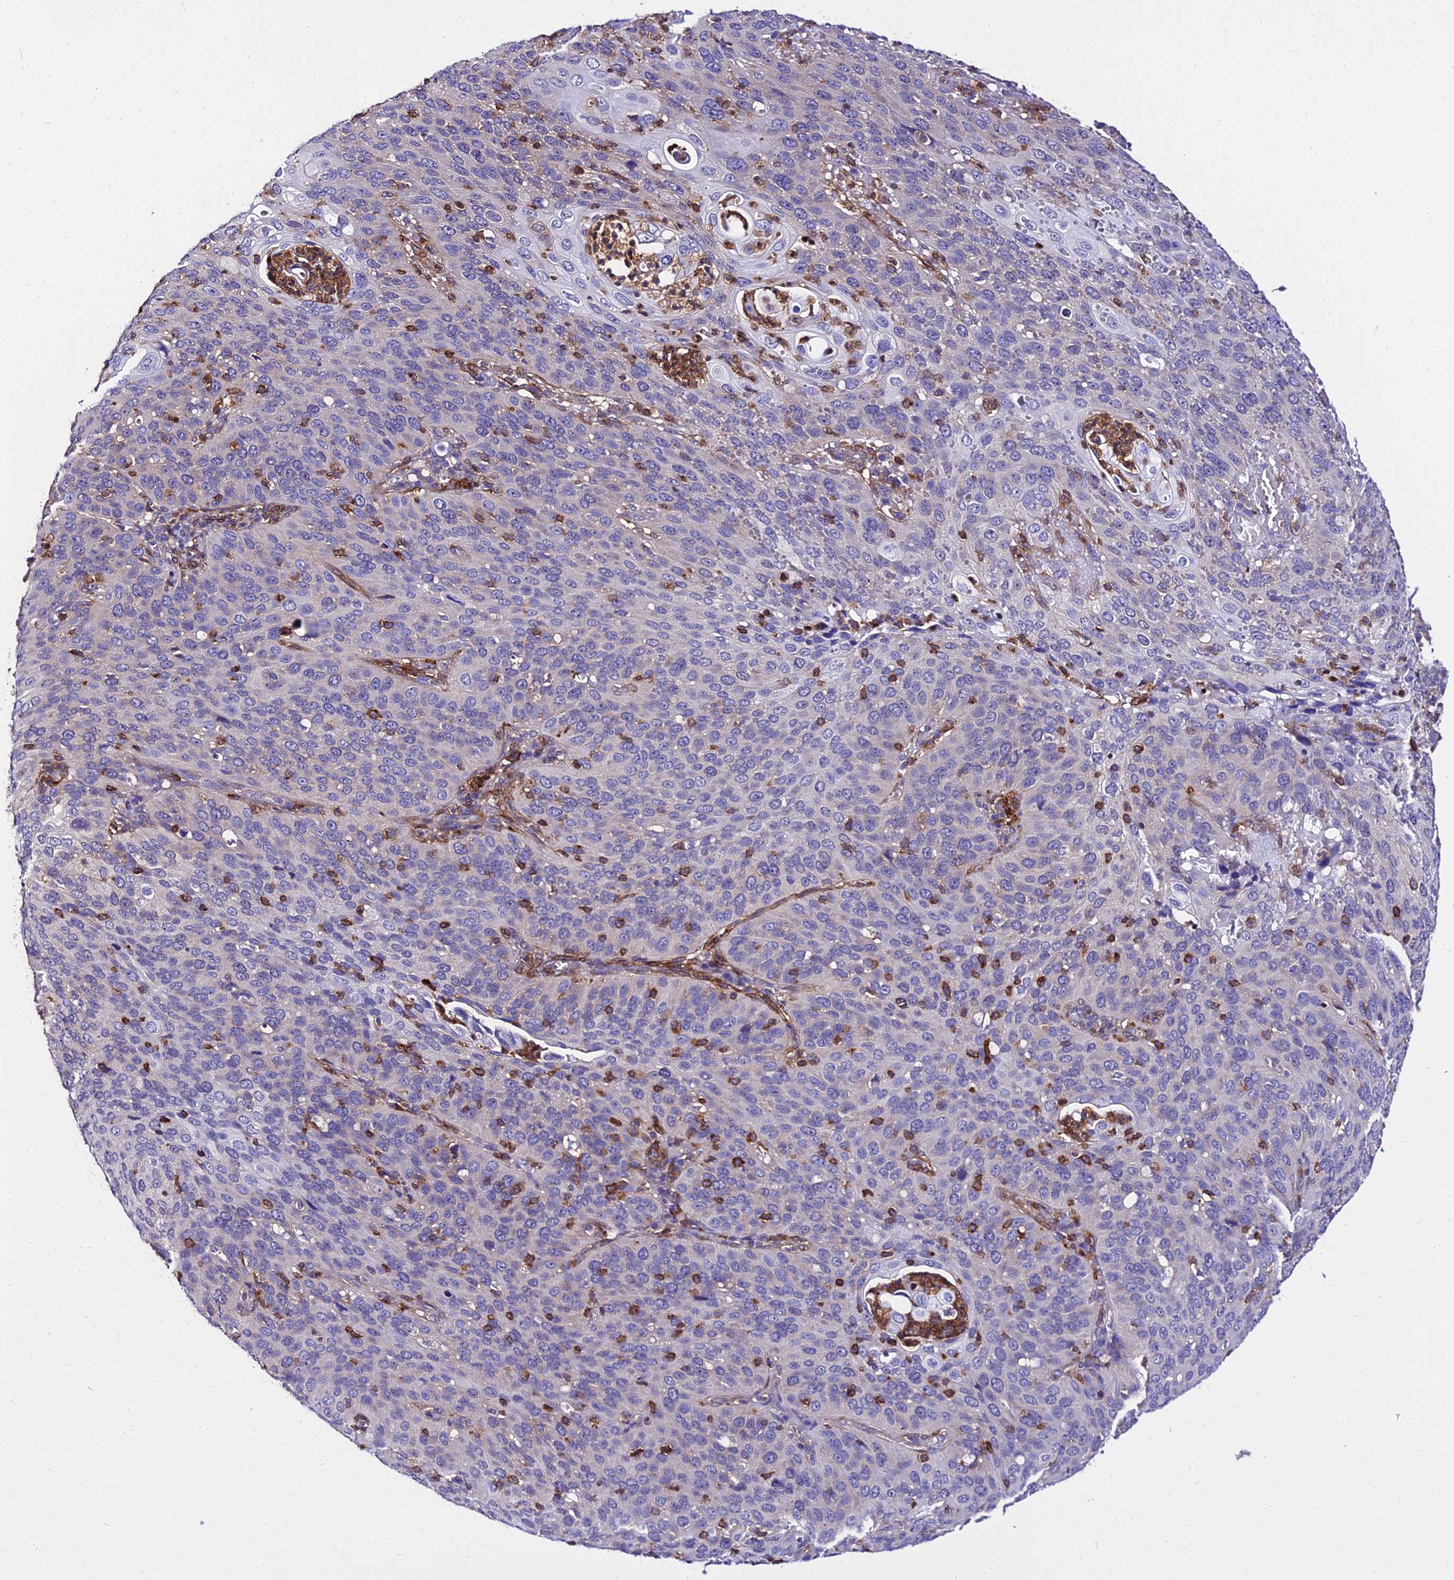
{"staining": {"intensity": "negative", "quantity": "none", "location": "none"}, "tissue": "cervical cancer", "cell_type": "Tumor cells", "image_type": "cancer", "snomed": [{"axis": "morphology", "description": "Squamous cell carcinoma, NOS"}, {"axis": "topography", "description": "Cervix"}], "caption": "This is a histopathology image of IHC staining of cervical cancer (squamous cell carcinoma), which shows no staining in tumor cells.", "gene": "CSRP1", "patient": {"sex": "female", "age": 36}}